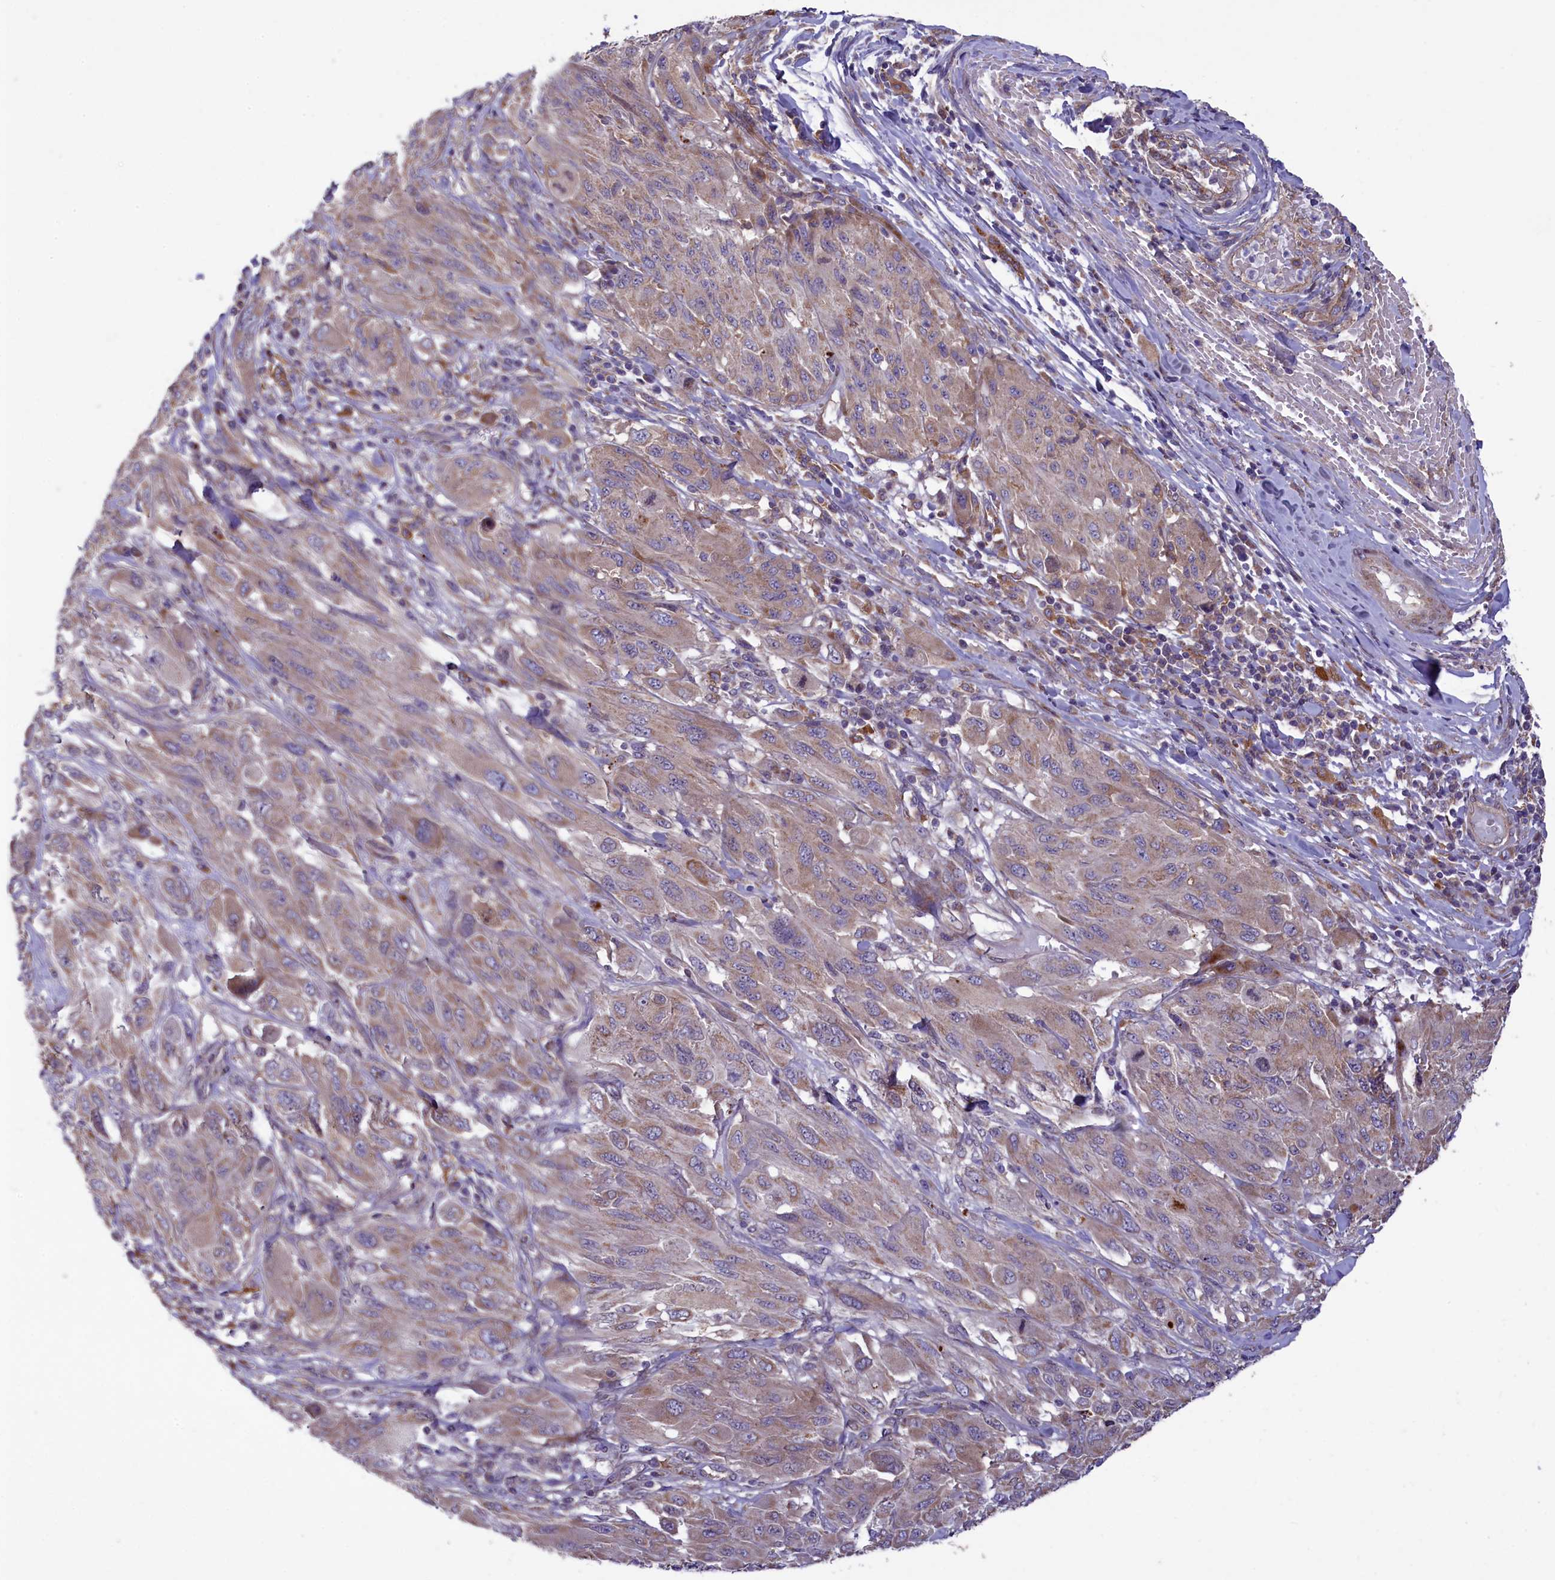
{"staining": {"intensity": "weak", "quantity": "25%-75%", "location": "cytoplasmic/membranous"}, "tissue": "melanoma", "cell_type": "Tumor cells", "image_type": "cancer", "snomed": [{"axis": "morphology", "description": "Malignant melanoma, NOS"}, {"axis": "topography", "description": "Skin"}], "caption": "Immunohistochemistry (IHC) photomicrograph of human melanoma stained for a protein (brown), which demonstrates low levels of weak cytoplasmic/membranous positivity in about 25%-75% of tumor cells.", "gene": "ACAD8", "patient": {"sex": "female", "age": 91}}